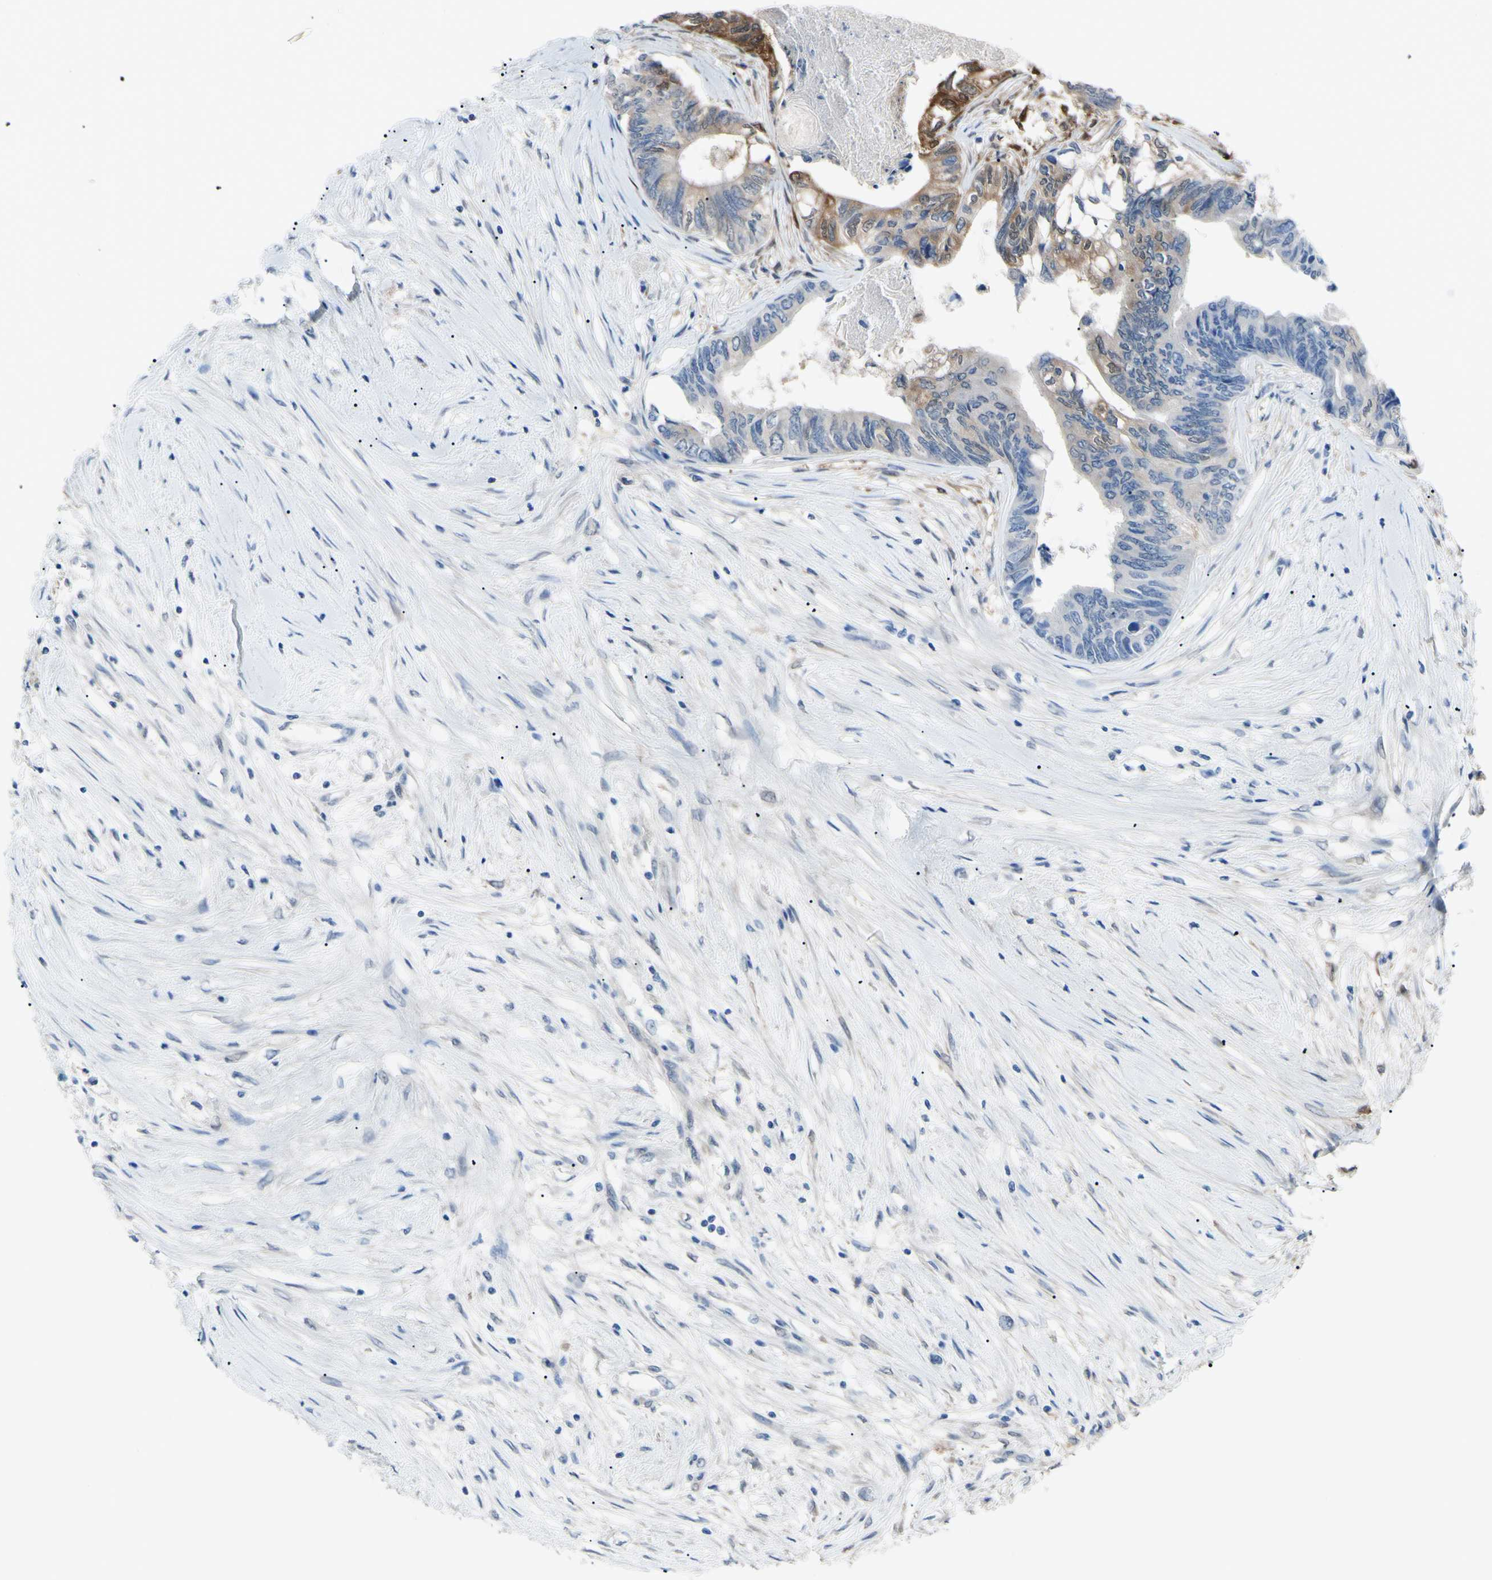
{"staining": {"intensity": "moderate", "quantity": "<25%", "location": "cytoplasmic/membranous,nuclear"}, "tissue": "colorectal cancer", "cell_type": "Tumor cells", "image_type": "cancer", "snomed": [{"axis": "morphology", "description": "Adenocarcinoma, NOS"}, {"axis": "topography", "description": "Rectum"}], "caption": "Brown immunohistochemical staining in human colorectal adenocarcinoma demonstrates moderate cytoplasmic/membranous and nuclear staining in approximately <25% of tumor cells.", "gene": "NOL3", "patient": {"sex": "male", "age": 63}}